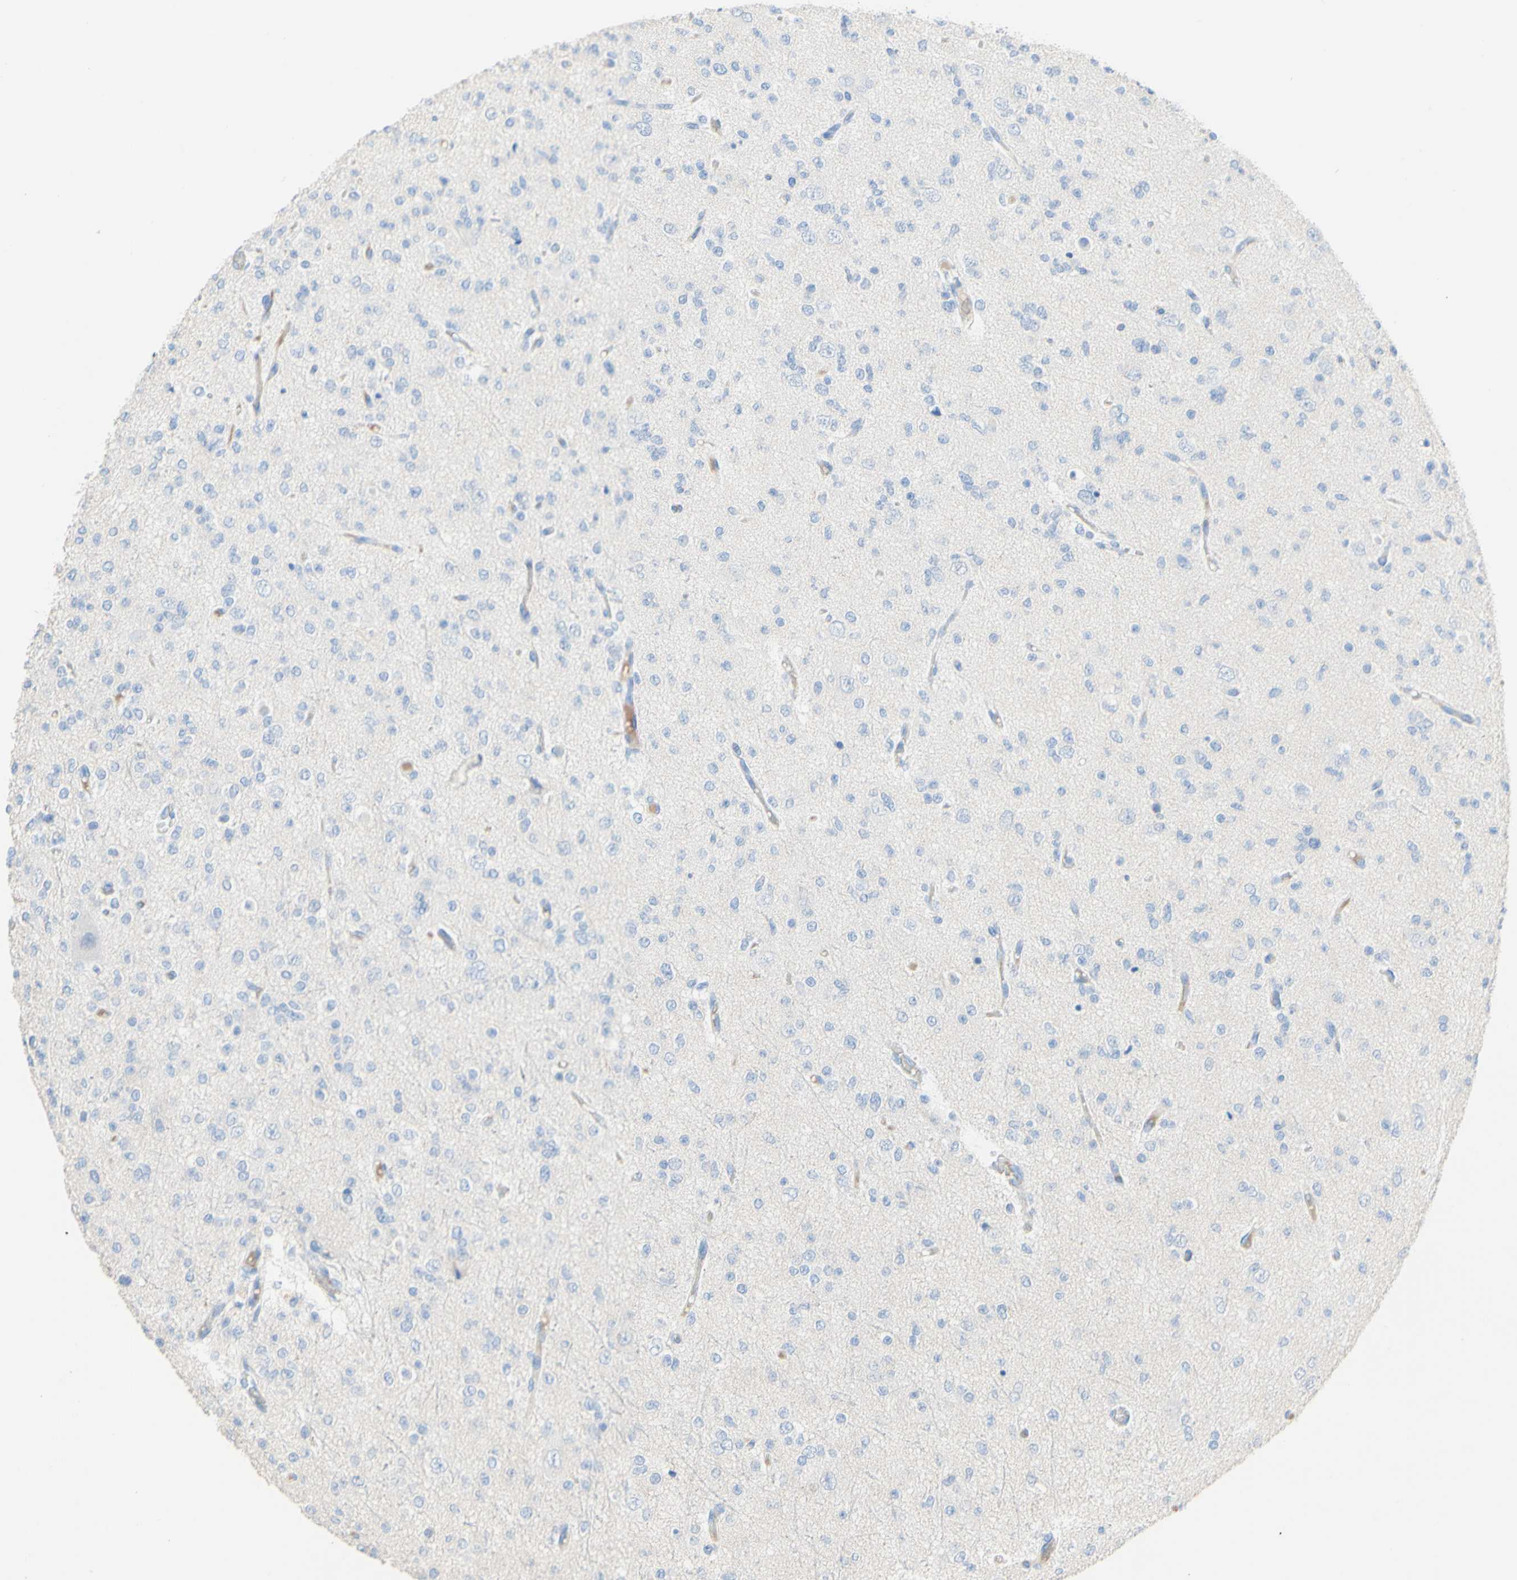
{"staining": {"intensity": "negative", "quantity": "none", "location": "none"}, "tissue": "glioma", "cell_type": "Tumor cells", "image_type": "cancer", "snomed": [{"axis": "morphology", "description": "Glioma, malignant, Low grade"}, {"axis": "topography", "description": "Brain"}], "caption": "Immunohistochemistry (IHC) micrograph of neoplastic tissue: human glioma stained with DAB (3,3'-diaminobenzidine) reveals no significant protein staining in tumor cells.", "gene": "DSC2", "patient": {"sex": "male", "age": 38}}